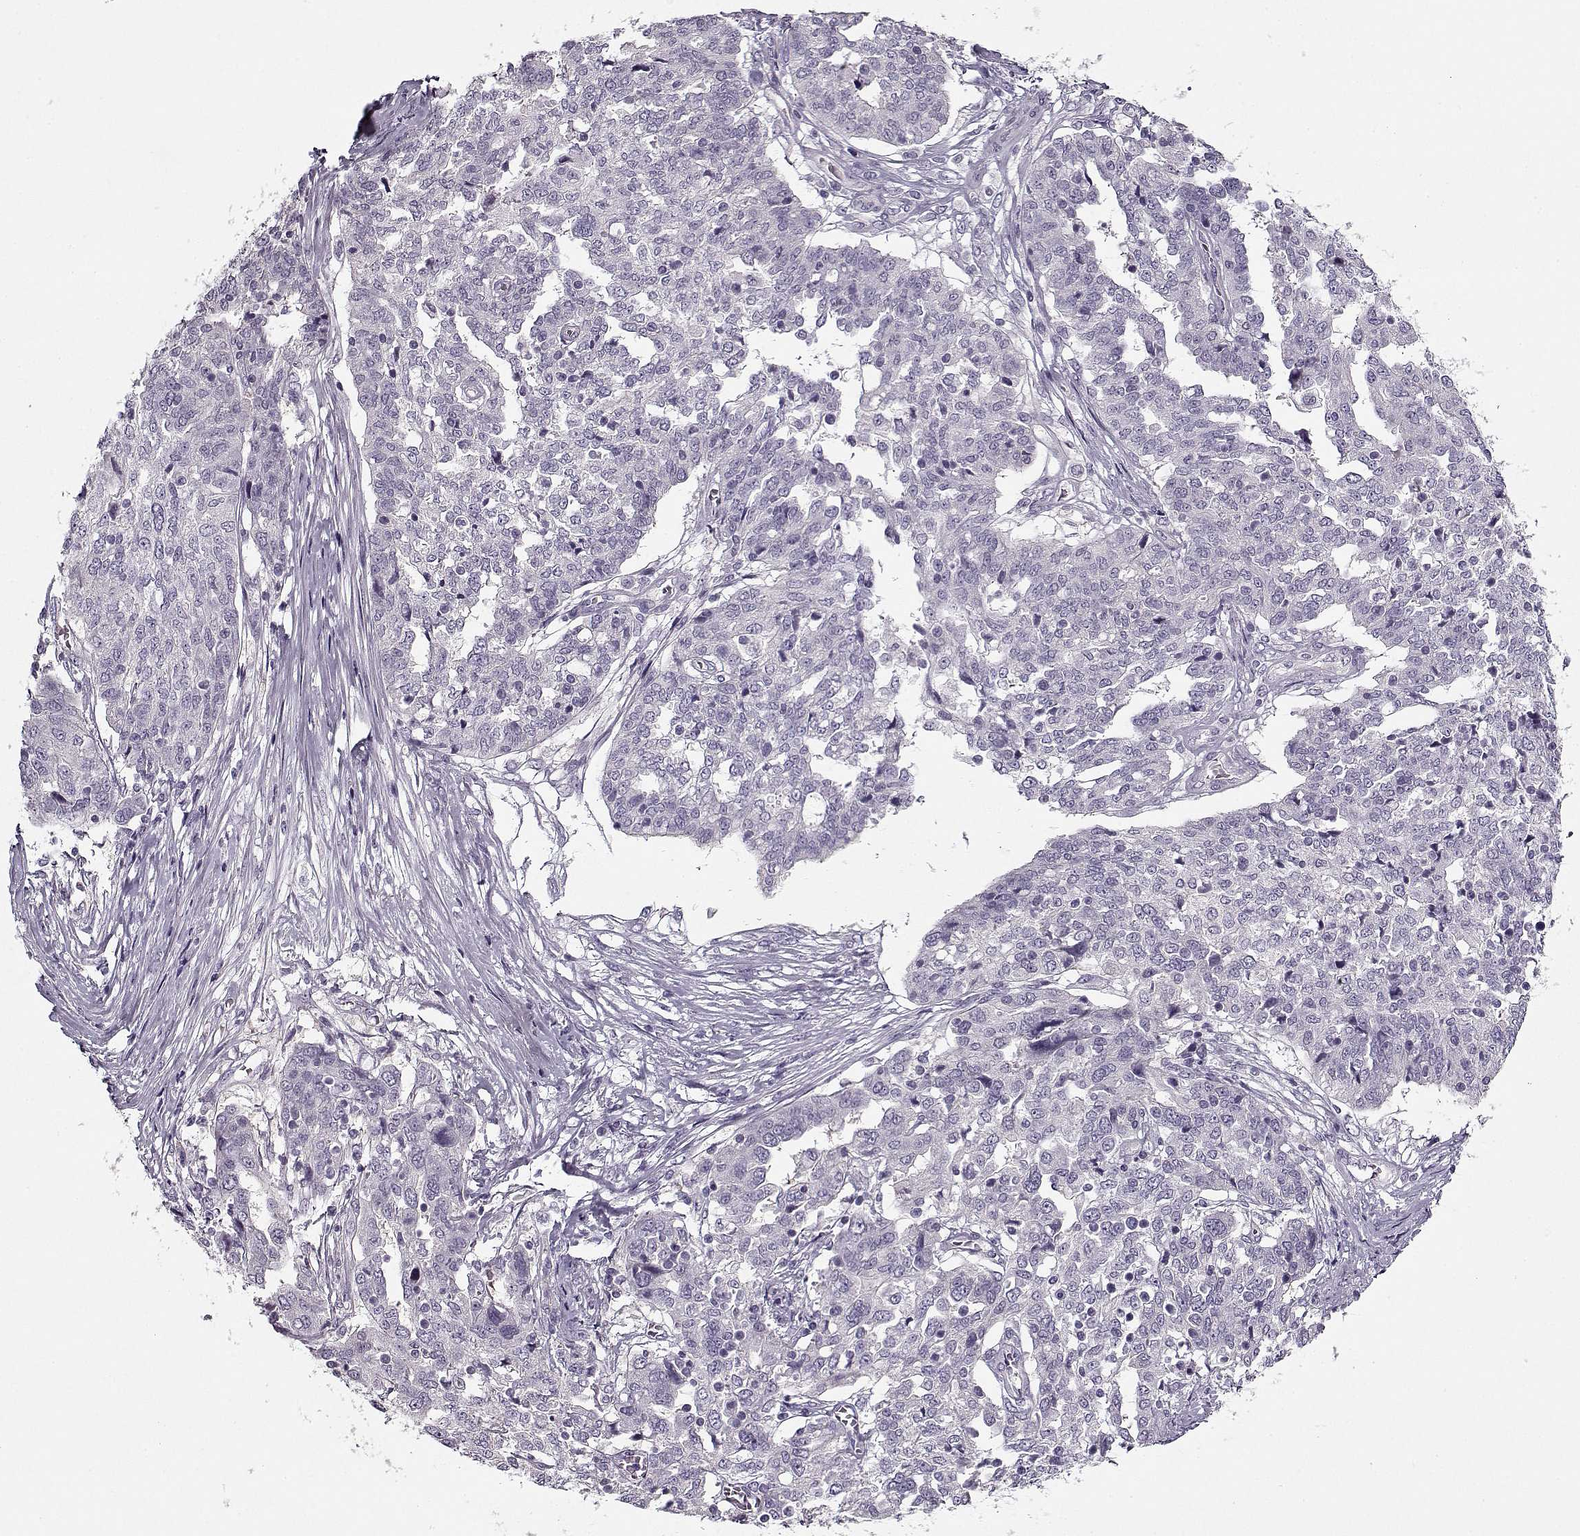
{"staining": {"intensity": "negative", "quantity": "none", "location": "none"}, "tissue": "ovarian cancer", "cell_type": "Tumor cells", "image_type": "cancer", "snomed": [{"axis": "morphology", "description": "Cystadenocarcinoma, serous, NOS"}, {"axis": "topography", "description": "Ovary"}], "caption": "Ovarian serous cystadenocarcinoma stained for a protein using IHC shows no staining tumor cells.", "gene": "CCDC136", "patient": {"sex": "female", "age": 67}}